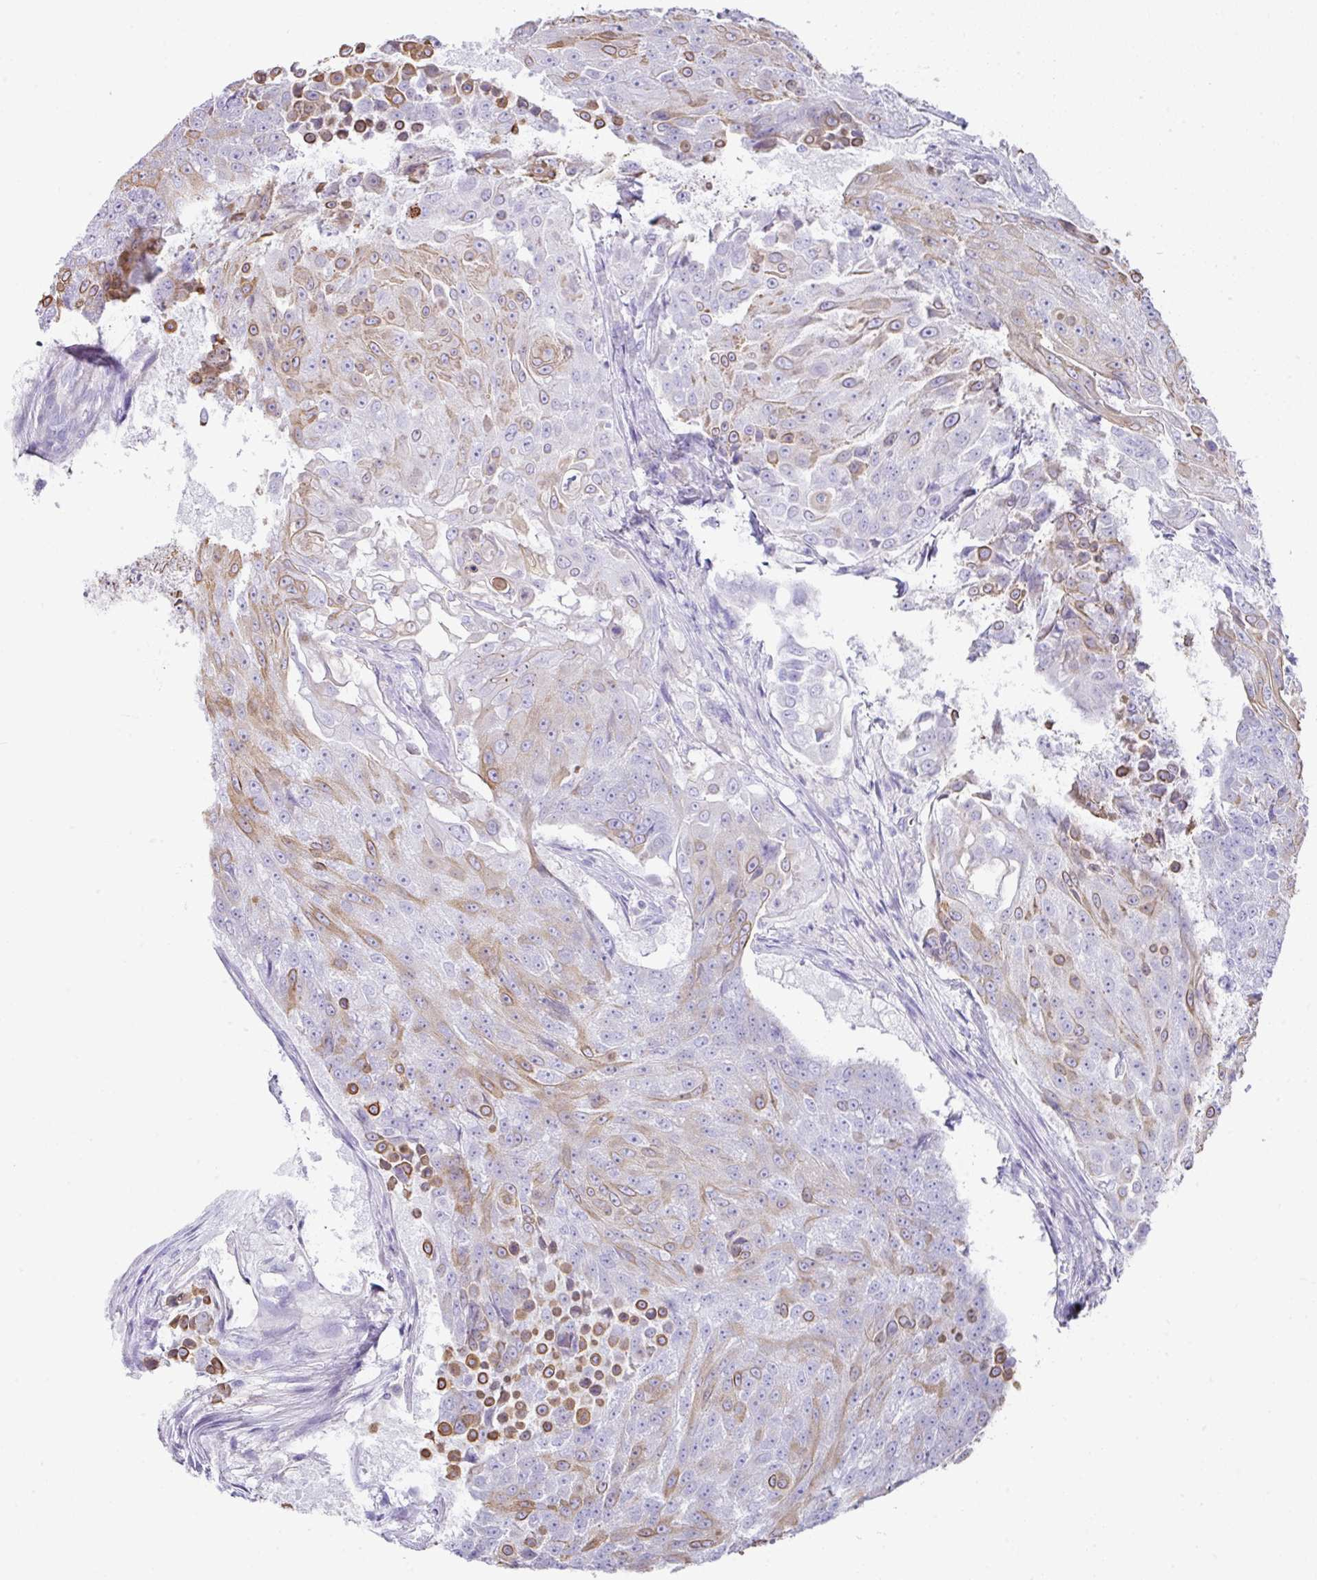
{"staining": {"intensity": "moderate", "quantity": "<25%", "location": "cytoplasmic/membranous"}, "tissue": "urothelial cancer", "cell_type": "Tumor cells", "image_type": "cancer", "snomed": [{"axis": "morphology", "description": "Urothelial carcinoma, High grade"}, {"axis": "topography", "description": "Urinary bladder"}], "caption": "Immunohistochemical staining of human urothelial cancer shows low levels of moderate cytoplasmic/membranous protein expression in about <25% of tumor cells.", "gene": "TARM1", "patient": {"sex": "female", "age": 63}}